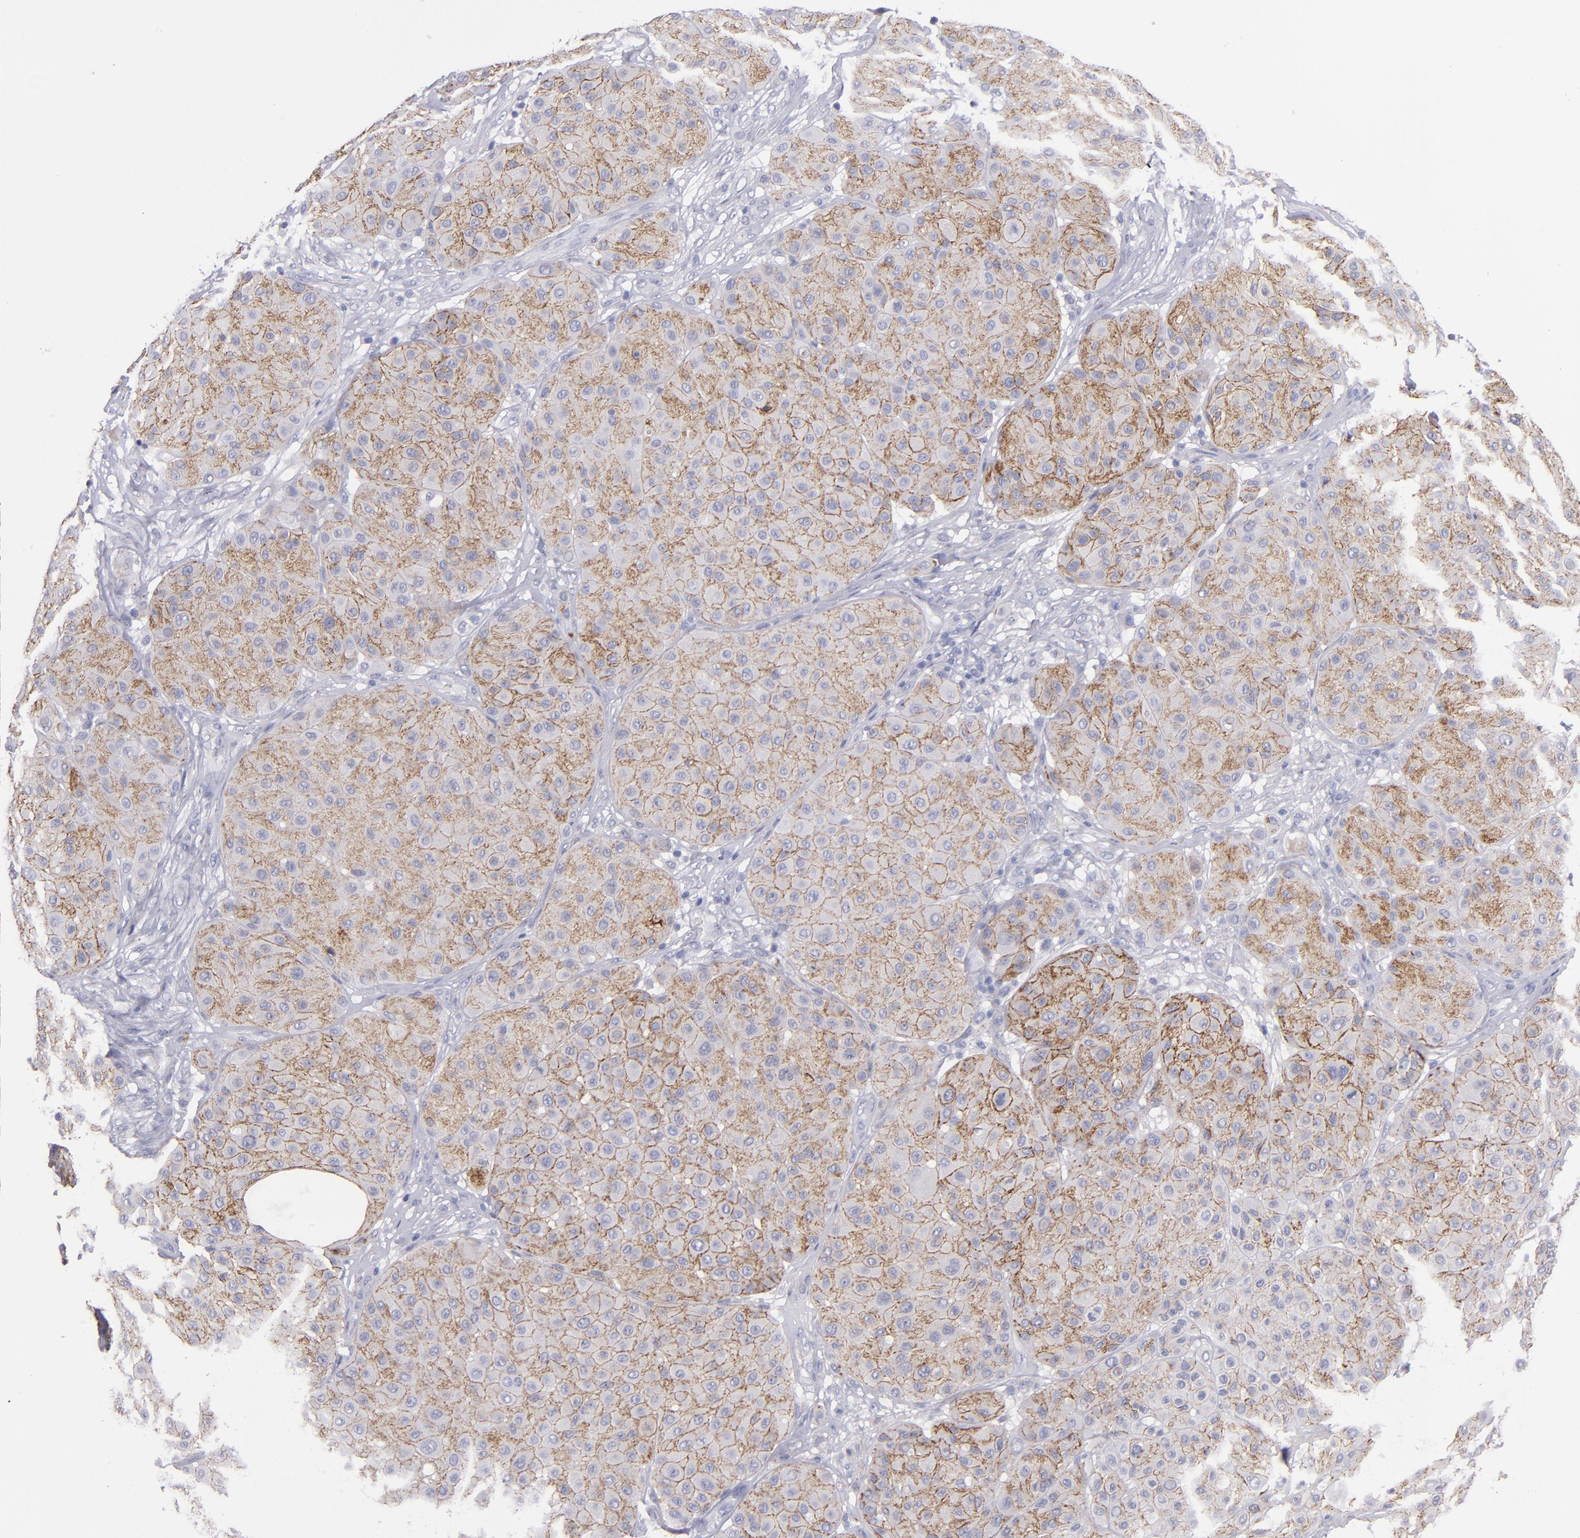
{"staining": {"intensity": "moderate", "quantity": ">75%", "location": "cytoplasmic/membranous"}, "tissue": "melanoma", "cell_type": "Tumor cells", "image_type": "cancer", "snomed": [{"axis": "morphology", "description": "Normal tissue, NOS"}, {"axis": "morphology", "description": "Malignant melanoma, Metastatic site"}, {"axis": "topography", "description": "Skin"}], "caption": "Protein staining shows moderate cytoplasmic/membranous staining in approximately >75% of tumor cells in melanoma.", "gene": "CDH3", "patient": {"sex": "male", "age": 41}}